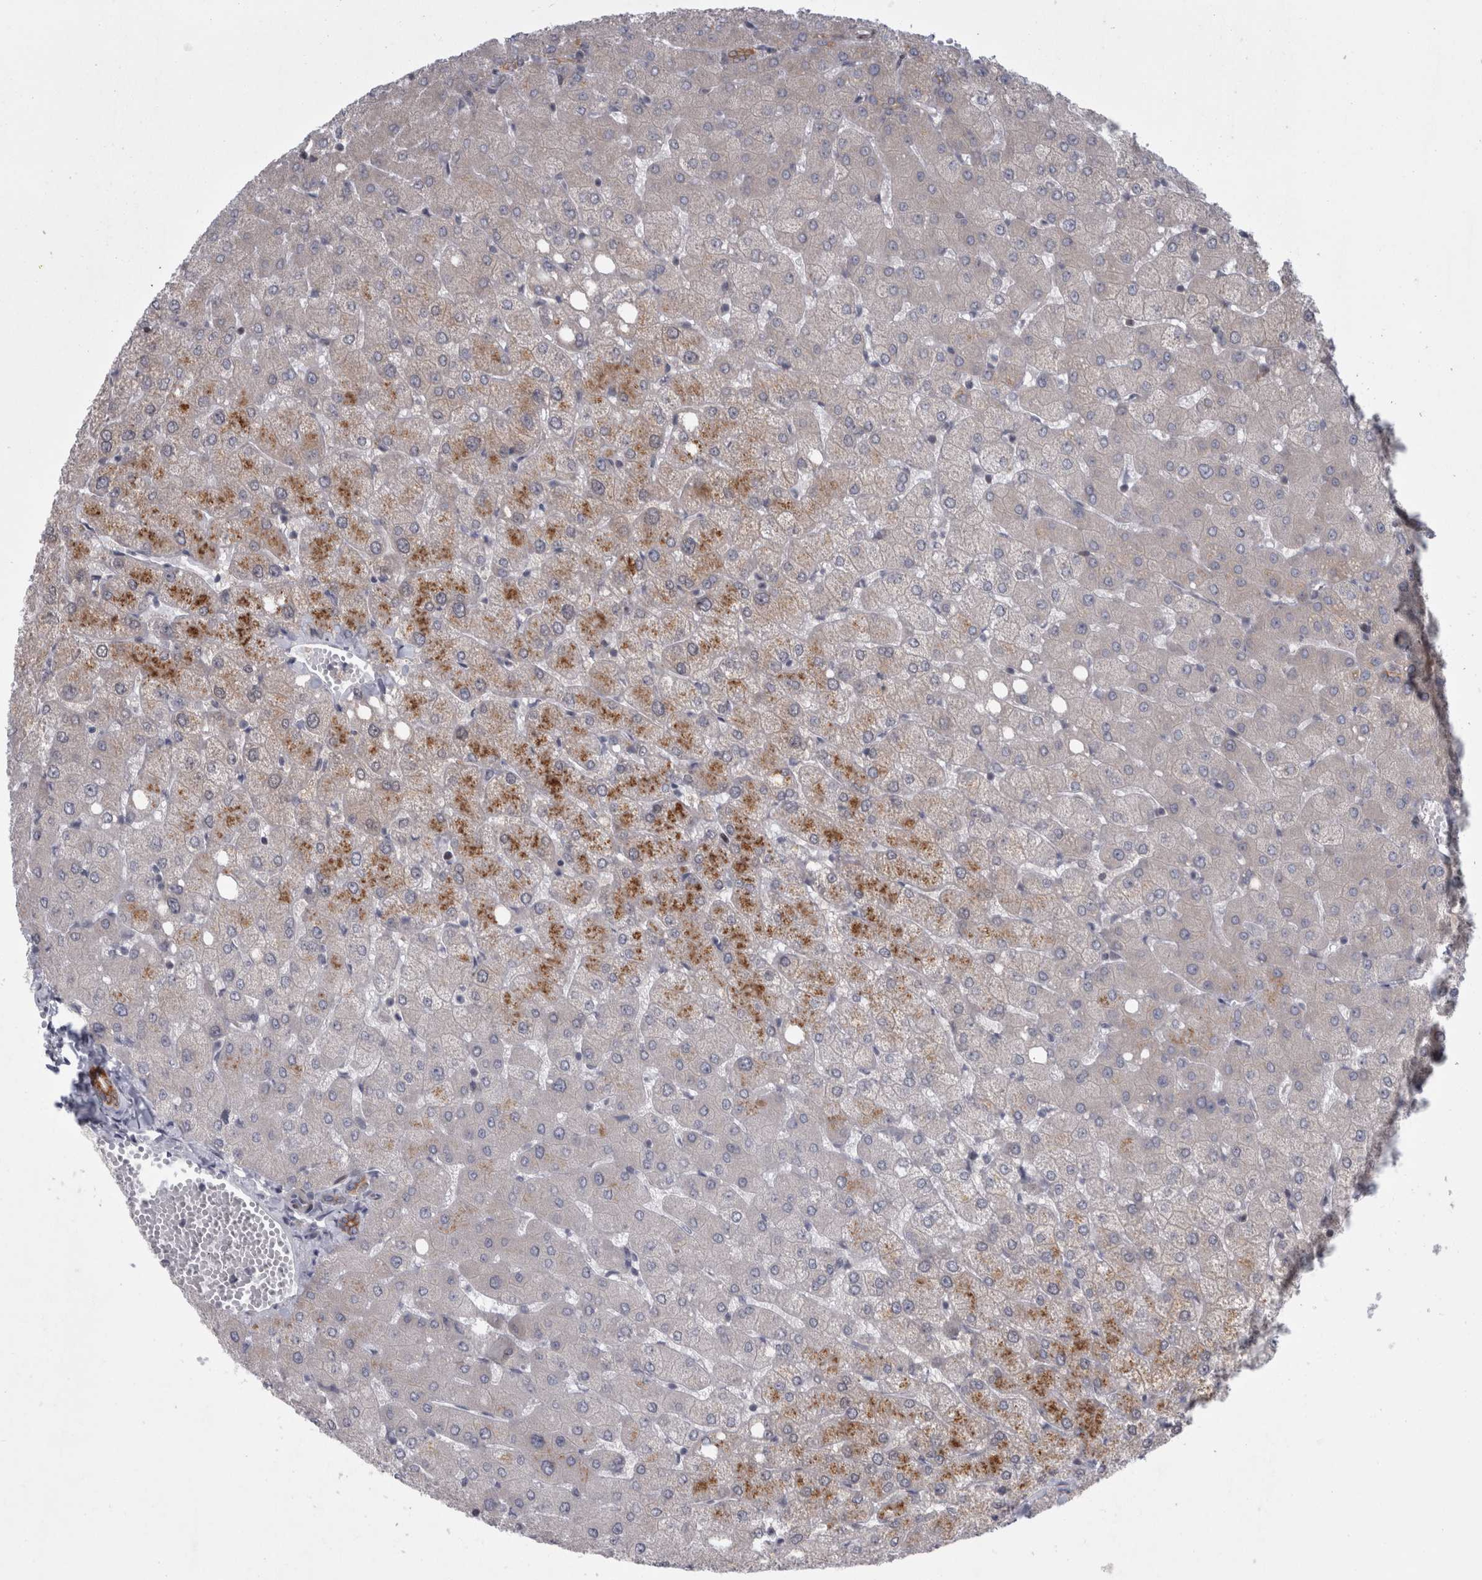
{"staining": {"intensity": "moderate", "quantity": "25%-75%", "location": "cytoplasmic/membranous"}, "tissue": "liver", "cell_type": "Cholangiocytes", "image_type": "normal", "snomed": [{"axis": "morphology", "description": "Normal tissue, NOS"}, {"axis": "topography", "description": "Liver"}], "caption": "About 25%-75% of cholangiocytes in unremarkable human liver show moderate cytoplasmic/membranous protein expression as visualized by brown immunohistochemical staining.", "gene": "UTP25", "patient": {"sex": "female", "age": 54}}